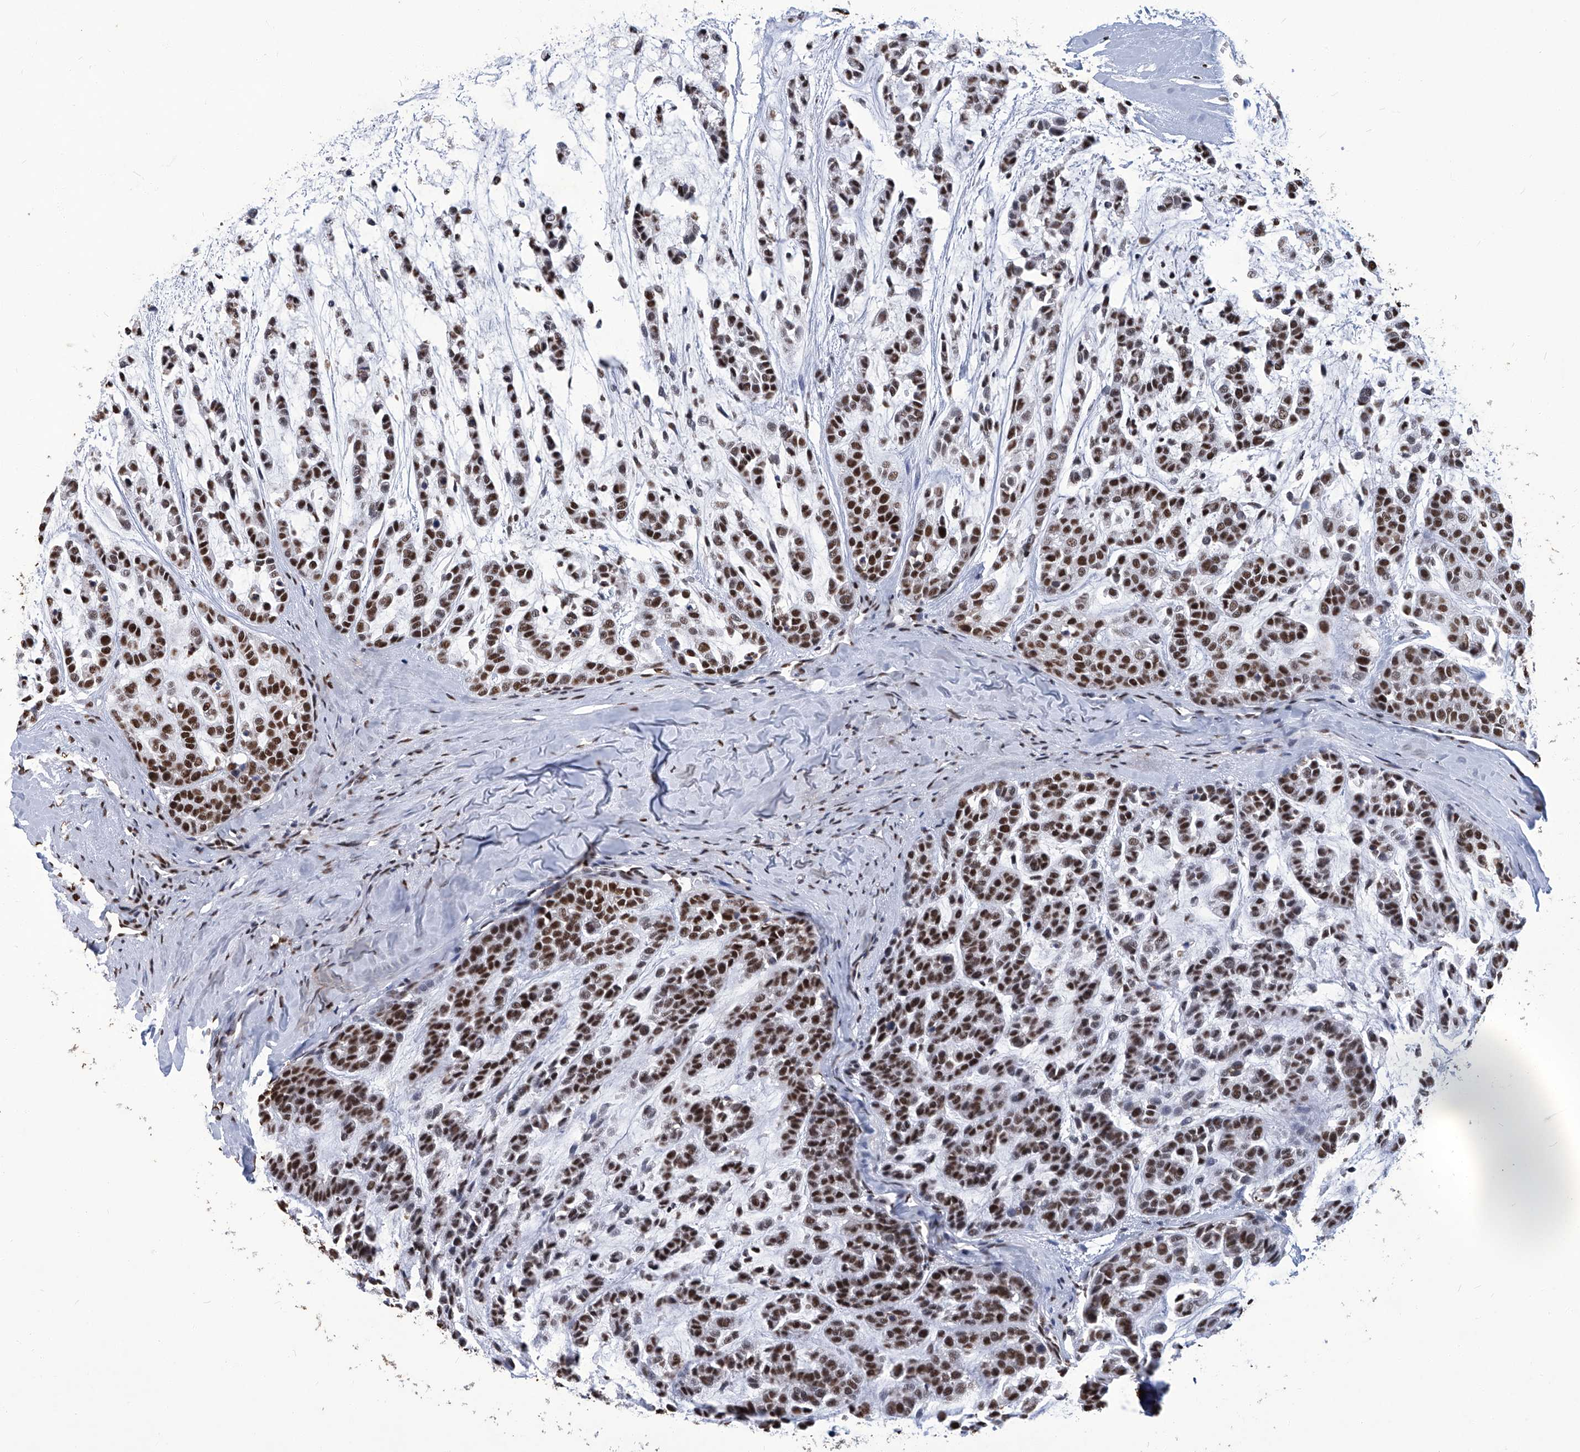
{"staining": {"intensity": "moderate", "quantity": ">75%", "location": "nuclear"}, "tissue": "head and neck cancer", "cell_type": "Tumor cells", "image_type": "cancer", "snomed": [{"axis": "morphology", "description": "Adenocarcinoma, NOS"}, {"axis": "morphology", "description": "Adenoma, NOS"}, {"axis": "topography", "description": "Head-Neck"}], "caption": "Protein staining exhibits moderate nuclear staining in approximately >75% of tumor cells in adenocarcinoma (head and neck). (DAB IHC, brown staining for protein, blue staining for nuclei).", "gene": "HBP1", "patient": {"sex": "female", "age": 55}}